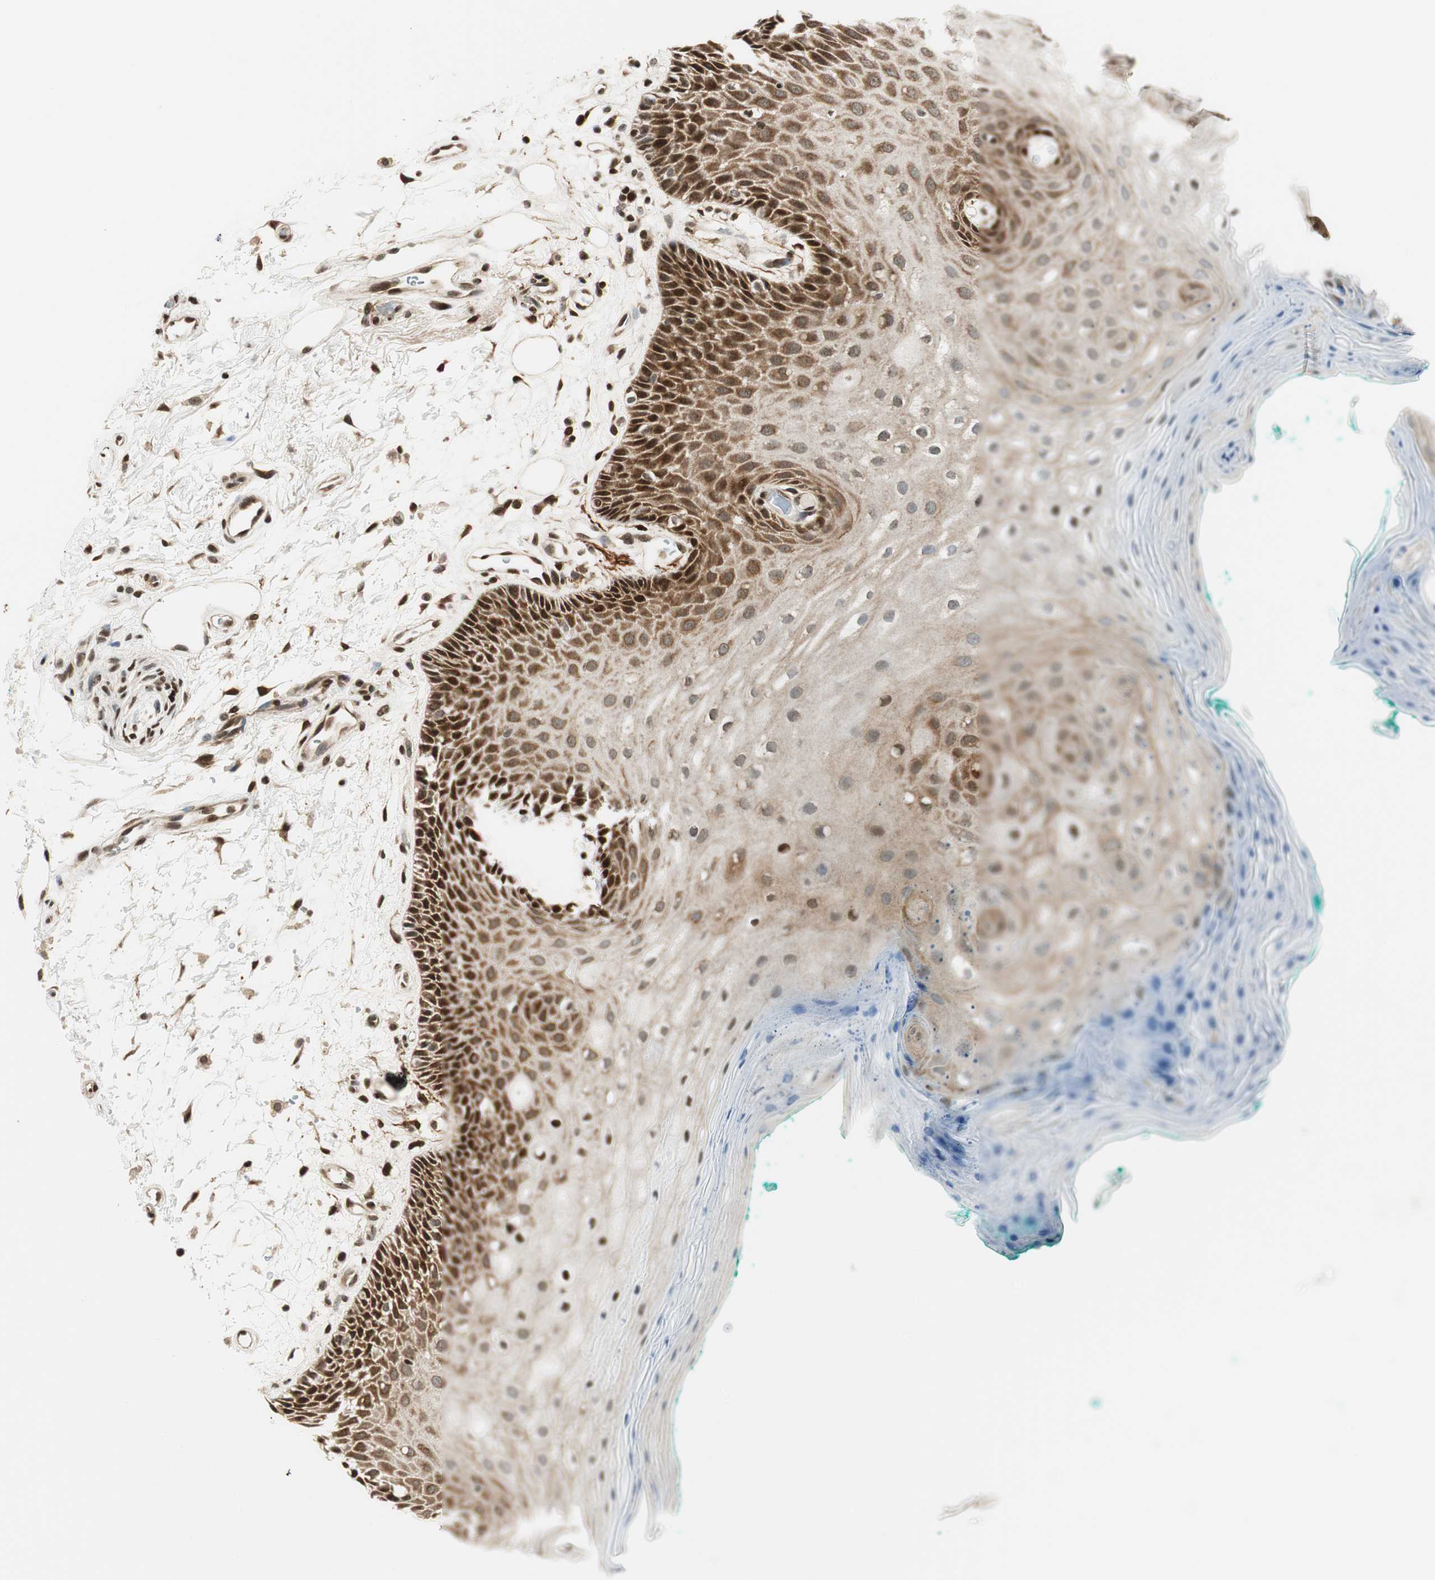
{"staining": {"intensity": "strong", "quantity": "25%-75%", "location": "cytoplasmic/membranous,nuclear"}, "tissue": "oral mucosa", "cell_type": "Squamous epithelial cells", "image_type": "normal", "snomed": [{"axis": "morphology", "description": "Normal tissue, NOS"}, {"axis": "topography", "description": "Skeletal muscle"}, {"axis": "topography", "description": "Oral tissue"}, {"axis": "topography", "description": "Peripheral nerve tissue"}], "caption": "Squamous epithelial cells exhibit strong cytoplasmic/membranous,nuclear positivity in about 25%-75% of cells in unremarkable oral mucosa.", "gene": "RING1", "patient": {"sex": "female", "age": 84}}